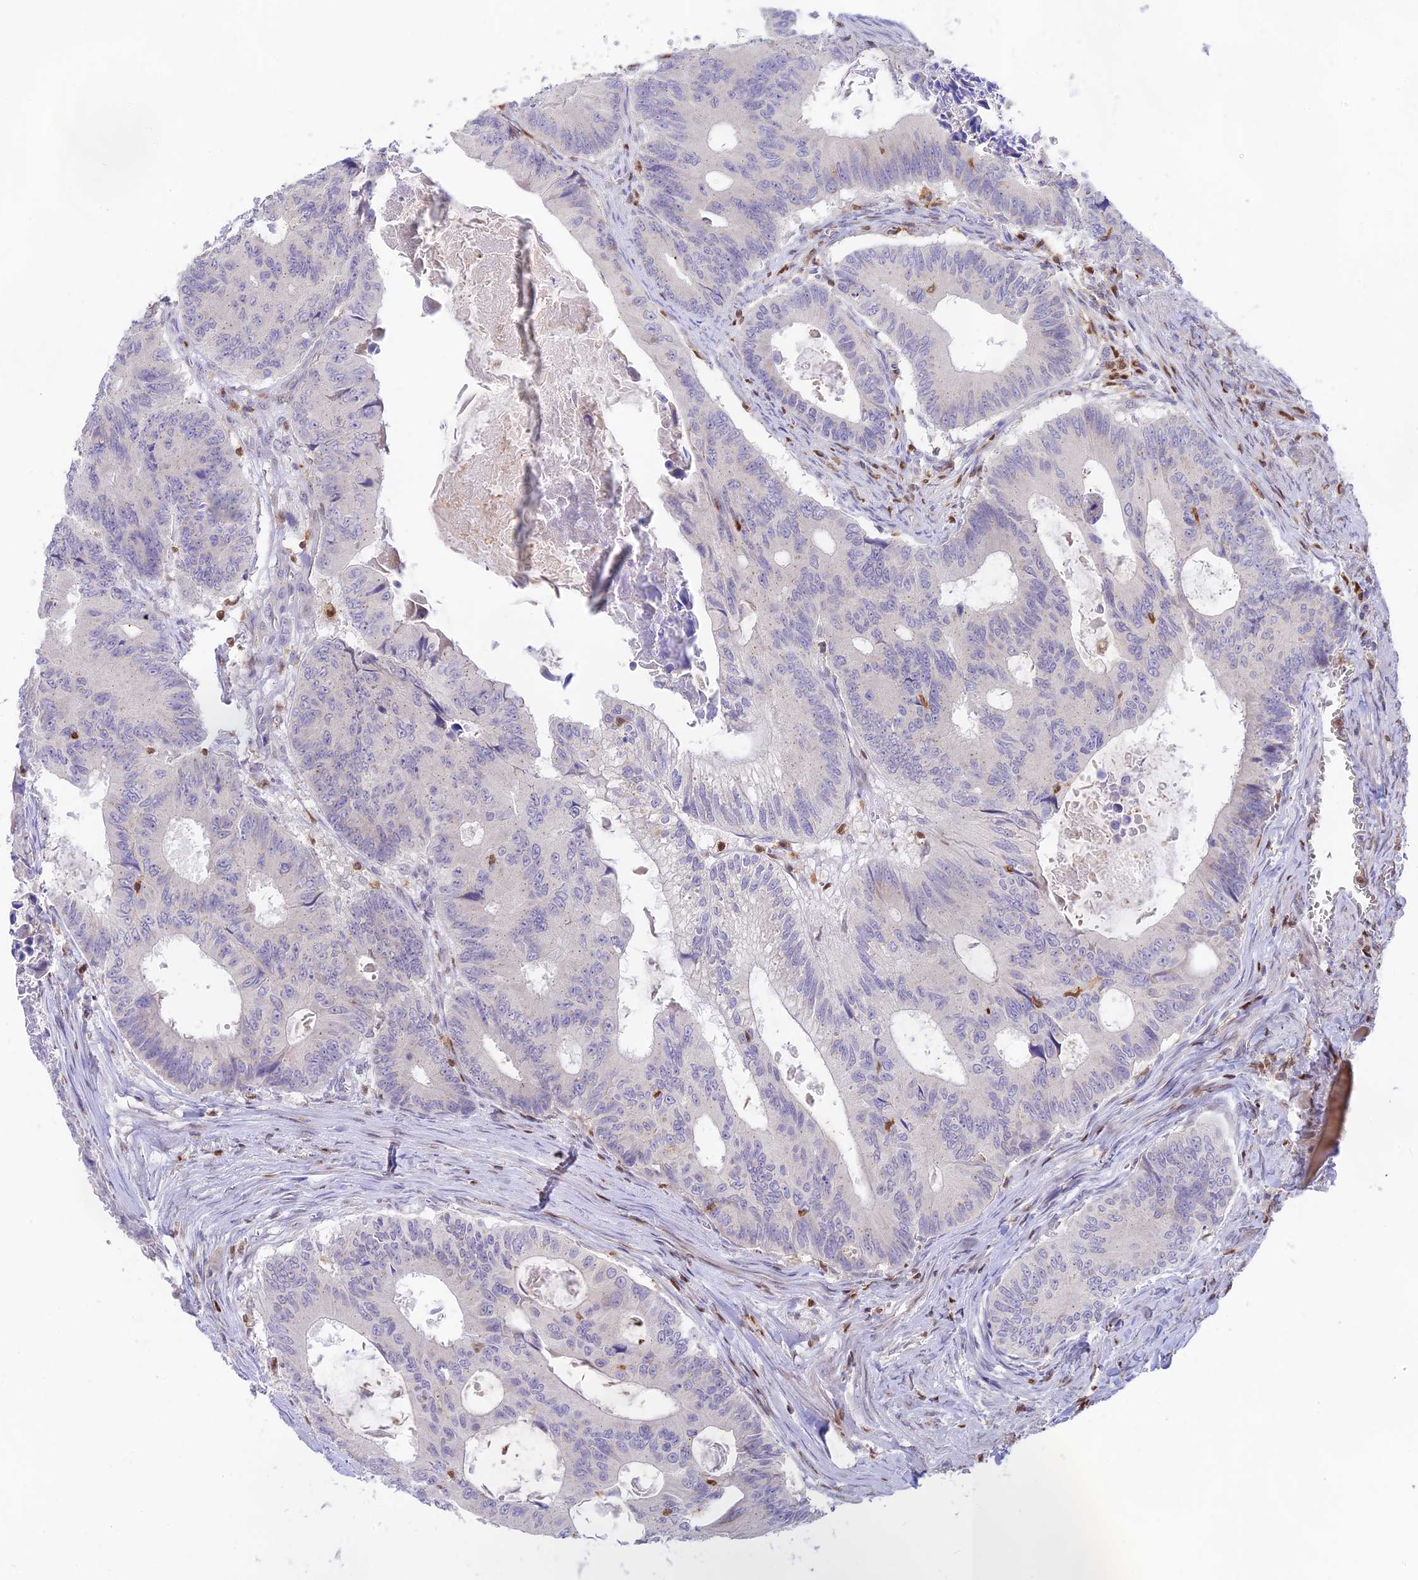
{"staining": {"intensity": "negative", "quantity": "none", "location": "none"}, "tissue": "colorectal cancer", "cell_type": "Tumor cells", "image_type": "cancer", "snomed": [{"axis": "morphology", "description": "Adenocarcinoma, NOS"}, {"axis": "topography", "description": "Colon"}], "caption": "Immunohistochemical staining of colorectal cancer (adenocarcinoma) exhibits no significant staining in tumor cells.", "gene": "DENND1C", "patient": {"sex": "male", "age": 85}}